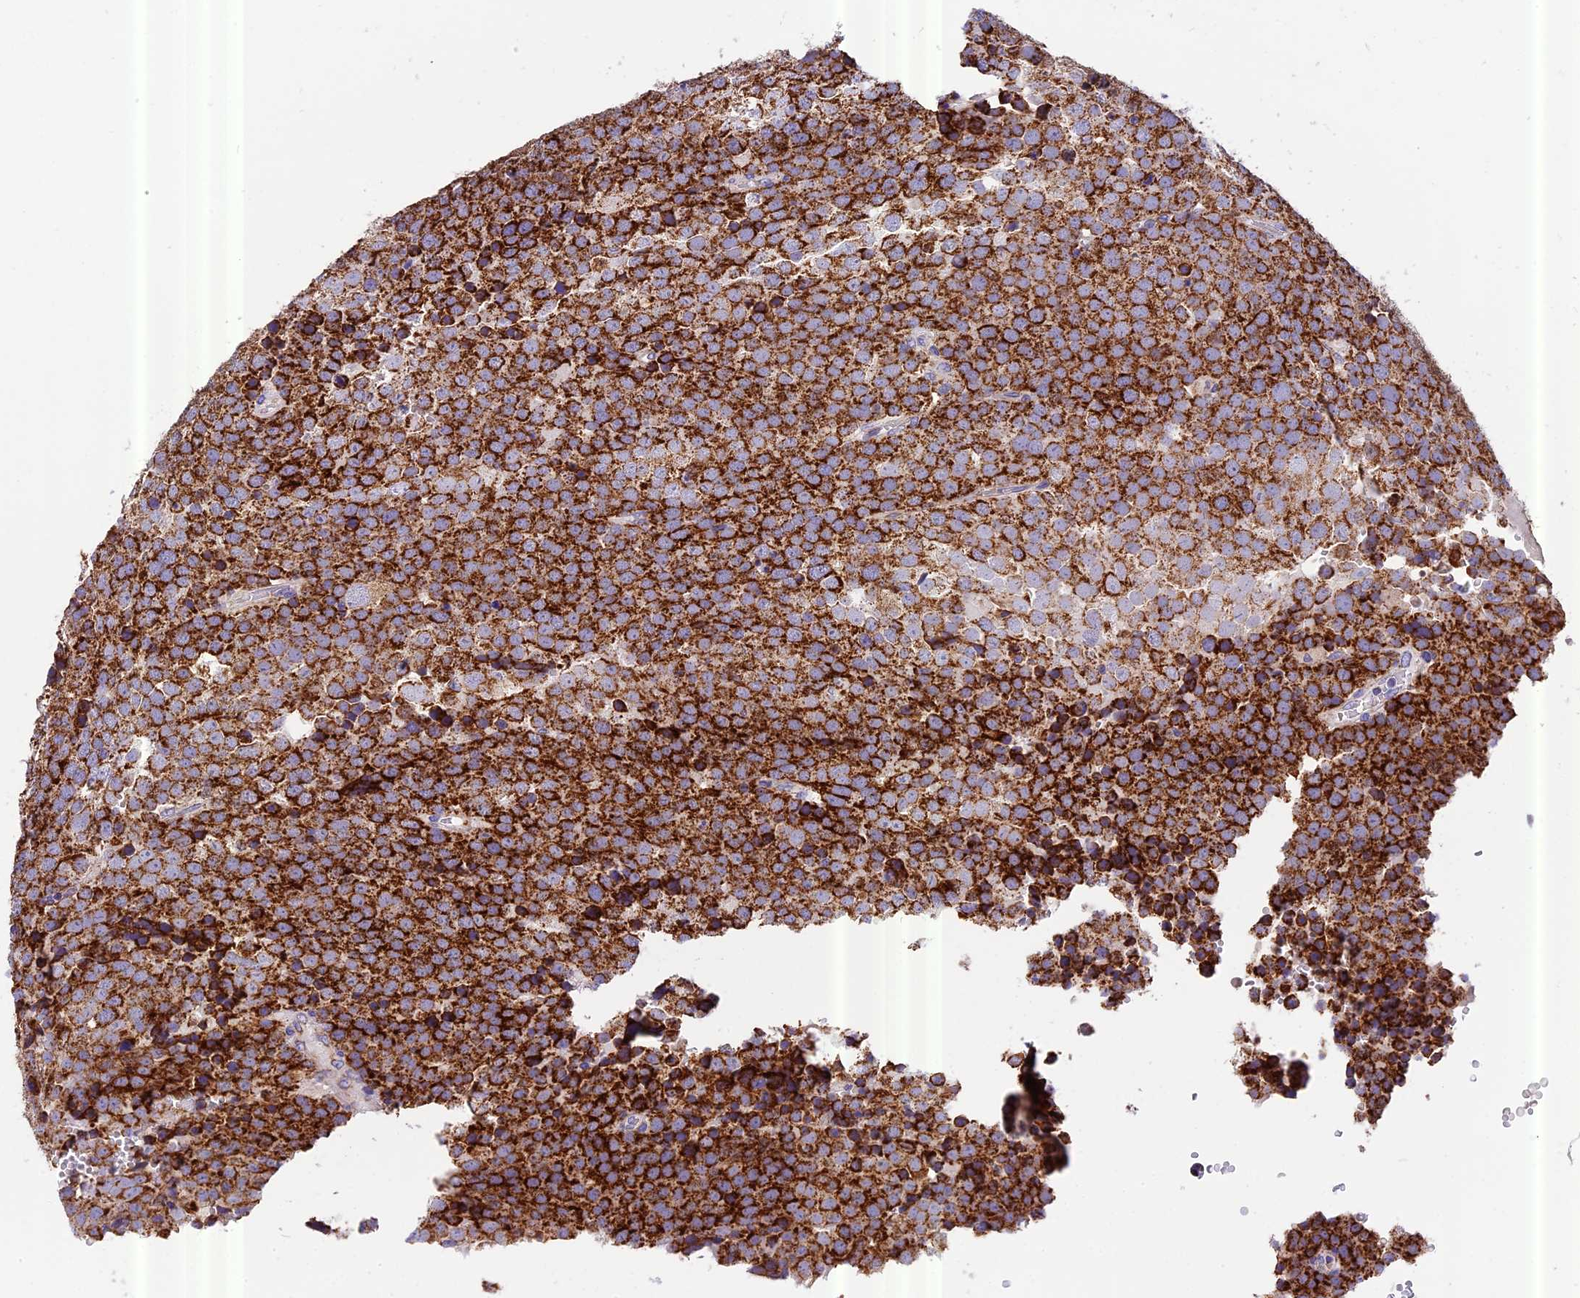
{"staining": {"intensity": "strong", "quantity": ">75%", "location": "cytoplasmic/membranous"}, "tissue": "testis cancer", "cell_type": "Tumor cells", "image_type": "cancer", "snomed": [{"axis": "morphology", "description": "Seminoma, NOS"}, {"axis": "topography", "description": "Testis"}], "caption": "Immunohistochemistry (IHC) of seminoma (testis) displays high levels of strong cytoplasmic/membranous positivity in about >75% of tumor cells.", "gene": "MGME1", "patient": {"sex": "male", "age": 71}}